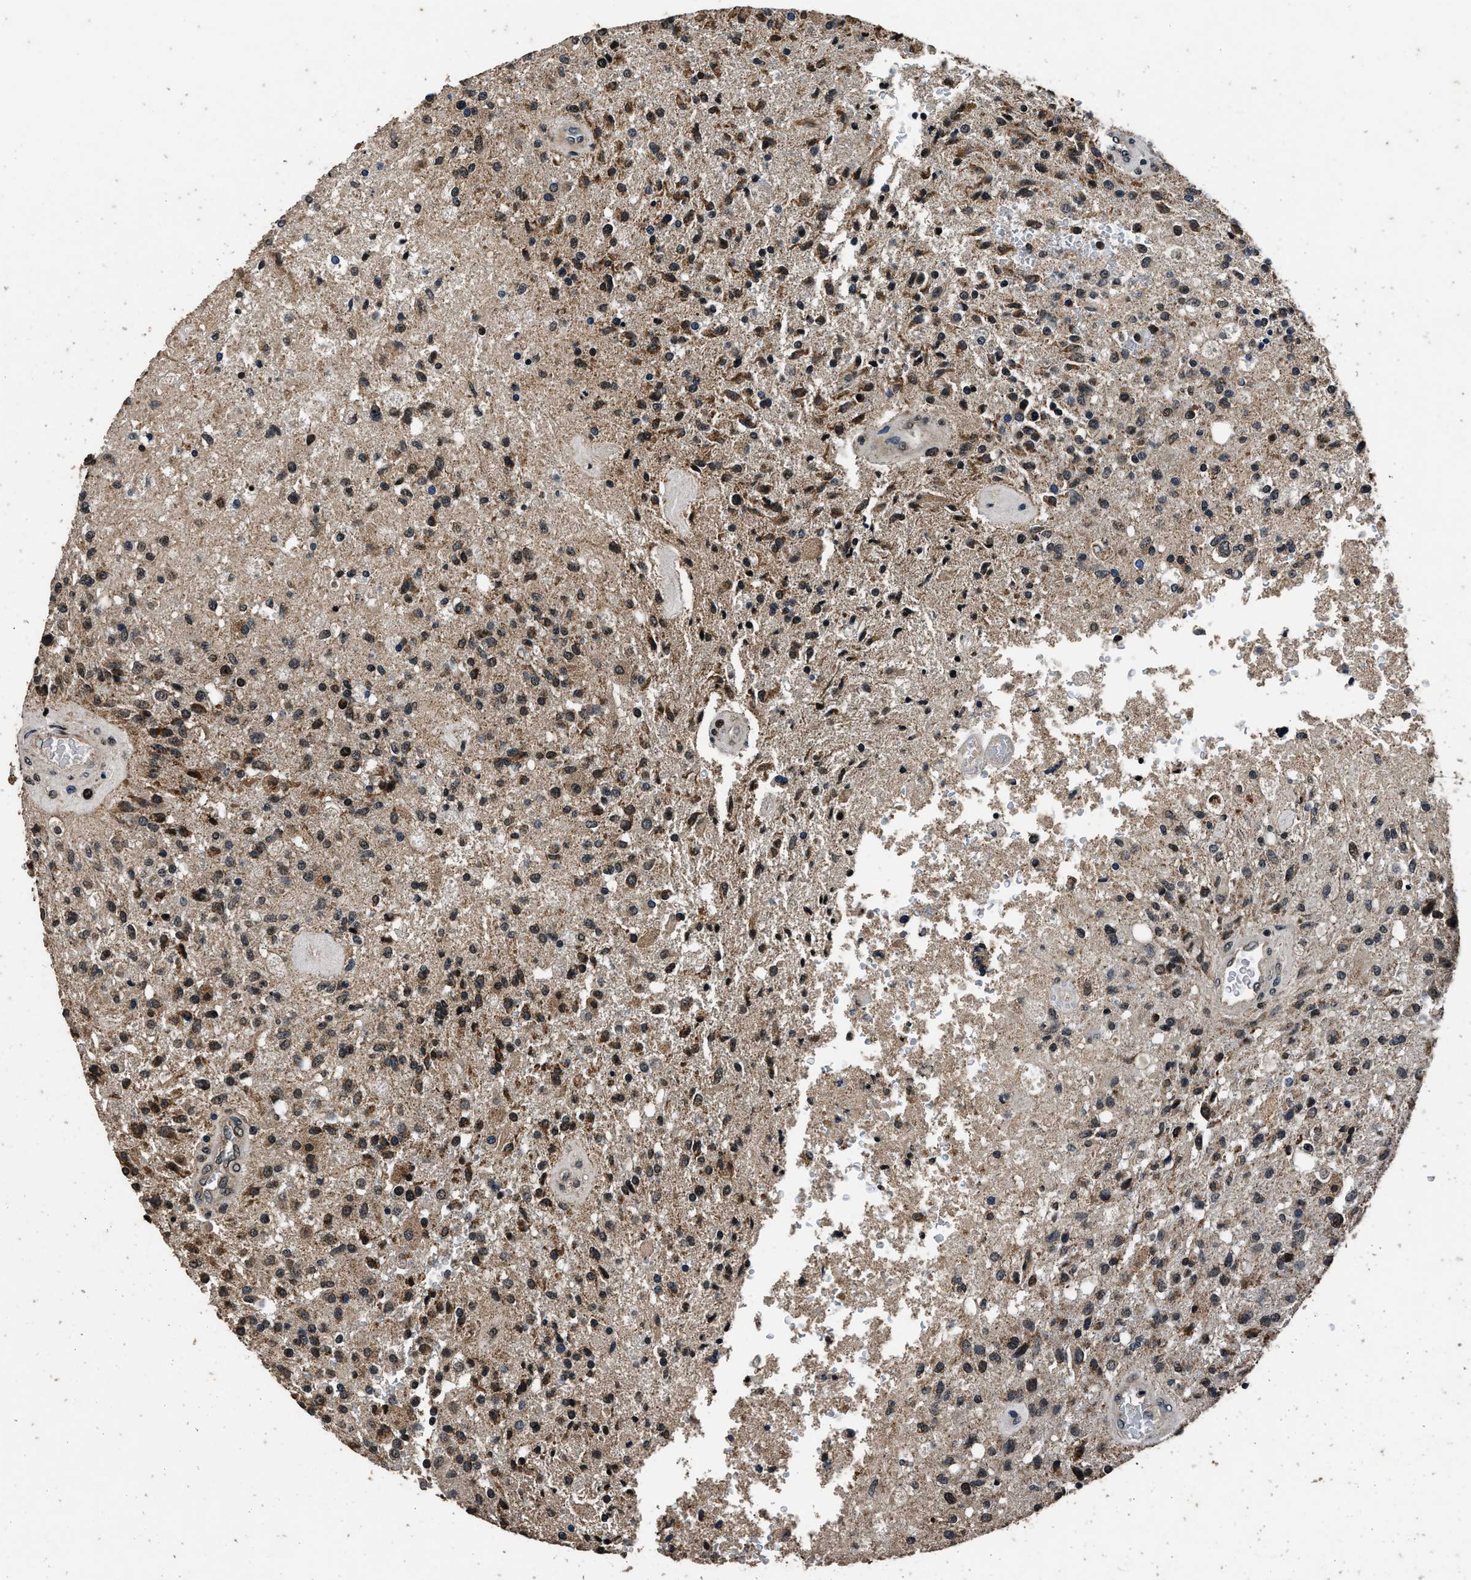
{"staining": {"intensity": "moderate", "quantity": ">75%", "location": "cytoplasmic/membranous"}, "tissue": "glioma", "cell_type": "Tumor cells", "image_type": "cancer", "snomed": [{"axis": "morphology", "description": "Normal tissue, NOS"}, {"axis": "morphology", "description": "Glioma, malignant, High grade"}, {"axis": "topography", "description": "Cerebral cortex"}], "caption": "Glioma stained with a brown dye shows moderate cytoplasmic/membranous positive staining in about >75% of tumor cells.", "gene": "CSTF1", "patient": {"sex": "male", "age": 77}}